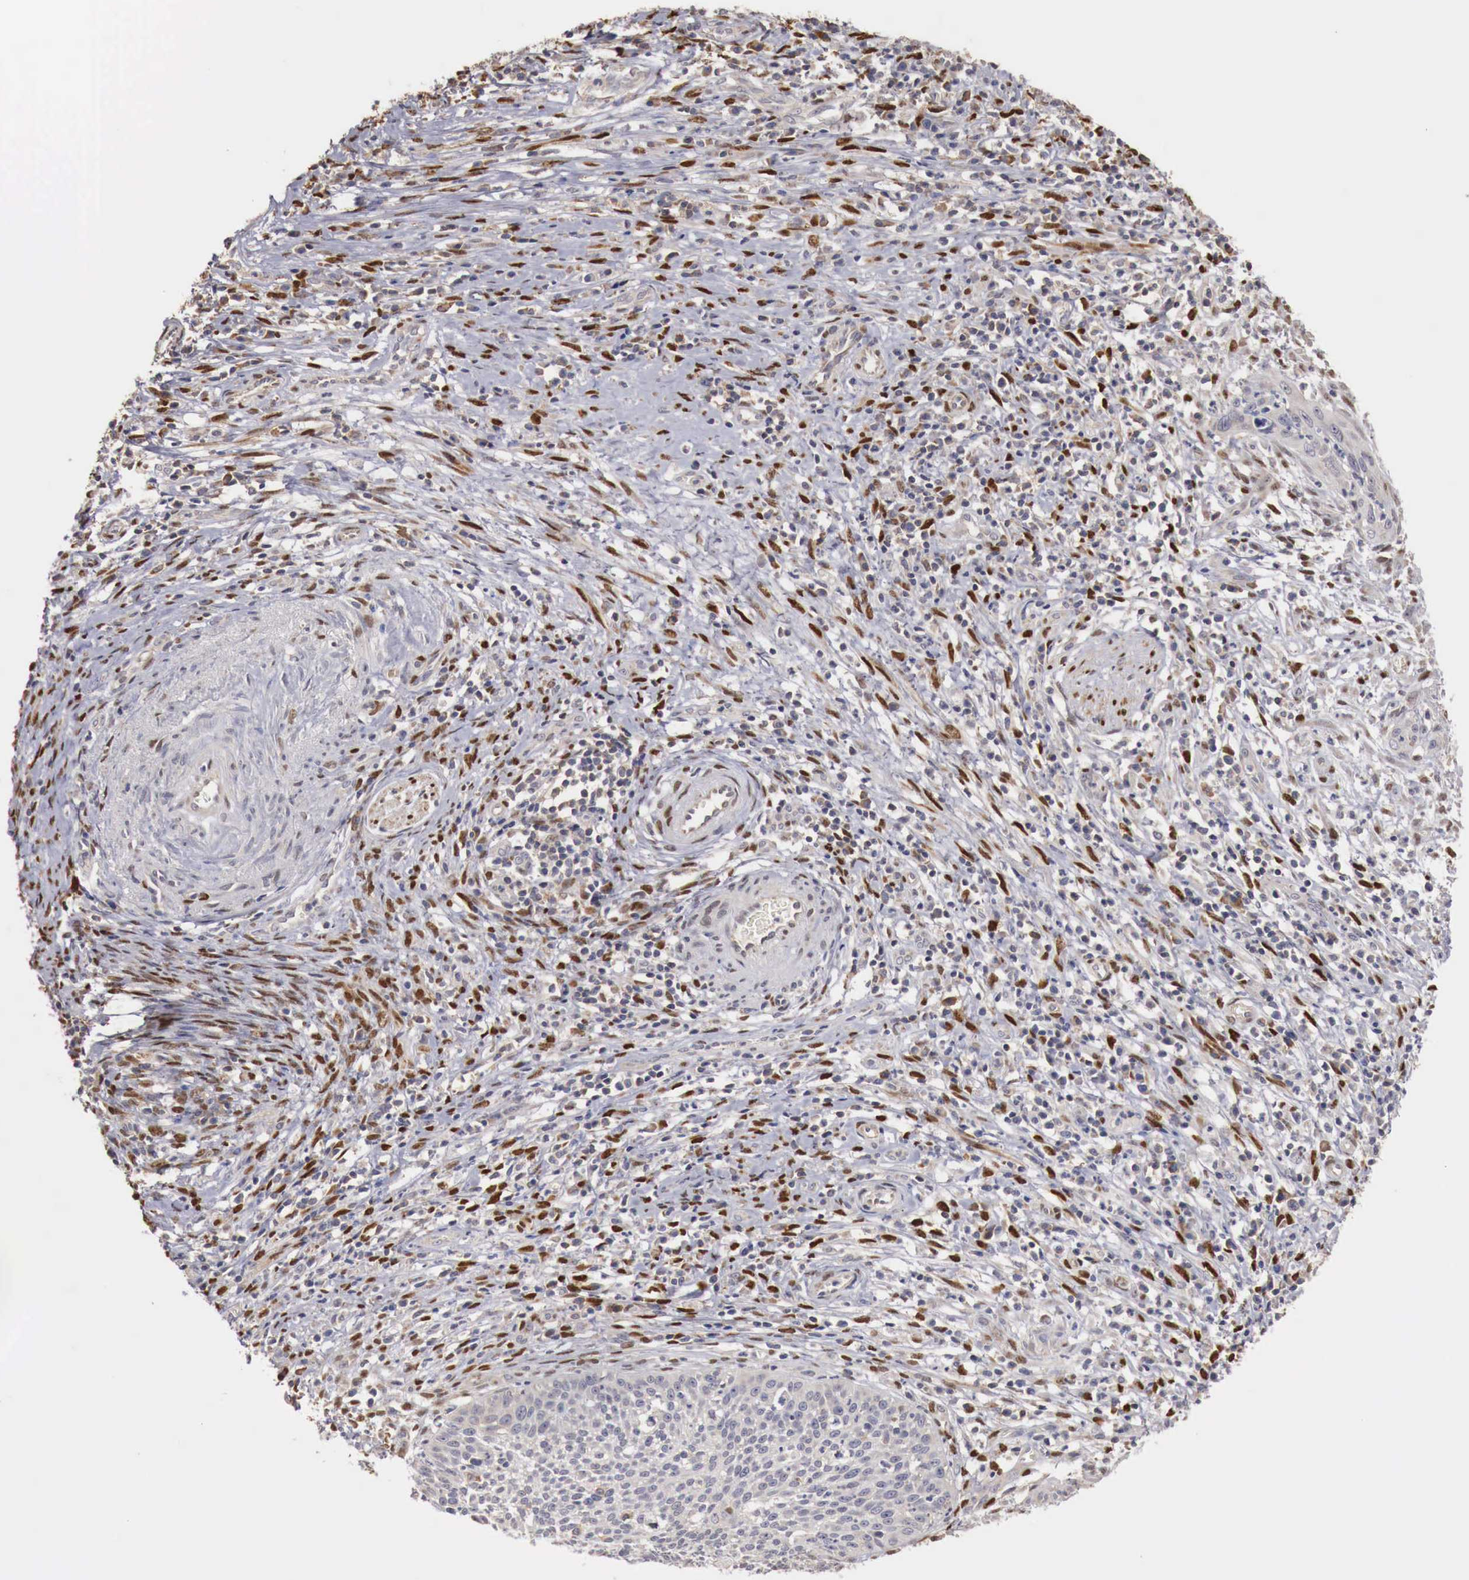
{"staining": {"intensity": "negative", "quantity": "none", "location": "none"}, "tissue": "cervical cancer", "cell_type": "Tumor cells", "image_type": "cancer", "snomed": [{"axis": "morphology", "description": "Squamous cell carcinoma, NOS"}, {"axis": "topography", "description": "Cervix"}], "caption": "High magnification brightfield microscopy of cervical cancer stained with DAB (brown) and counterstained with hematoxylin (blue): tumor cells show no significant staining.", "gene": "KHDRBS2", "patient": {"sex": "female", "age": 41}}